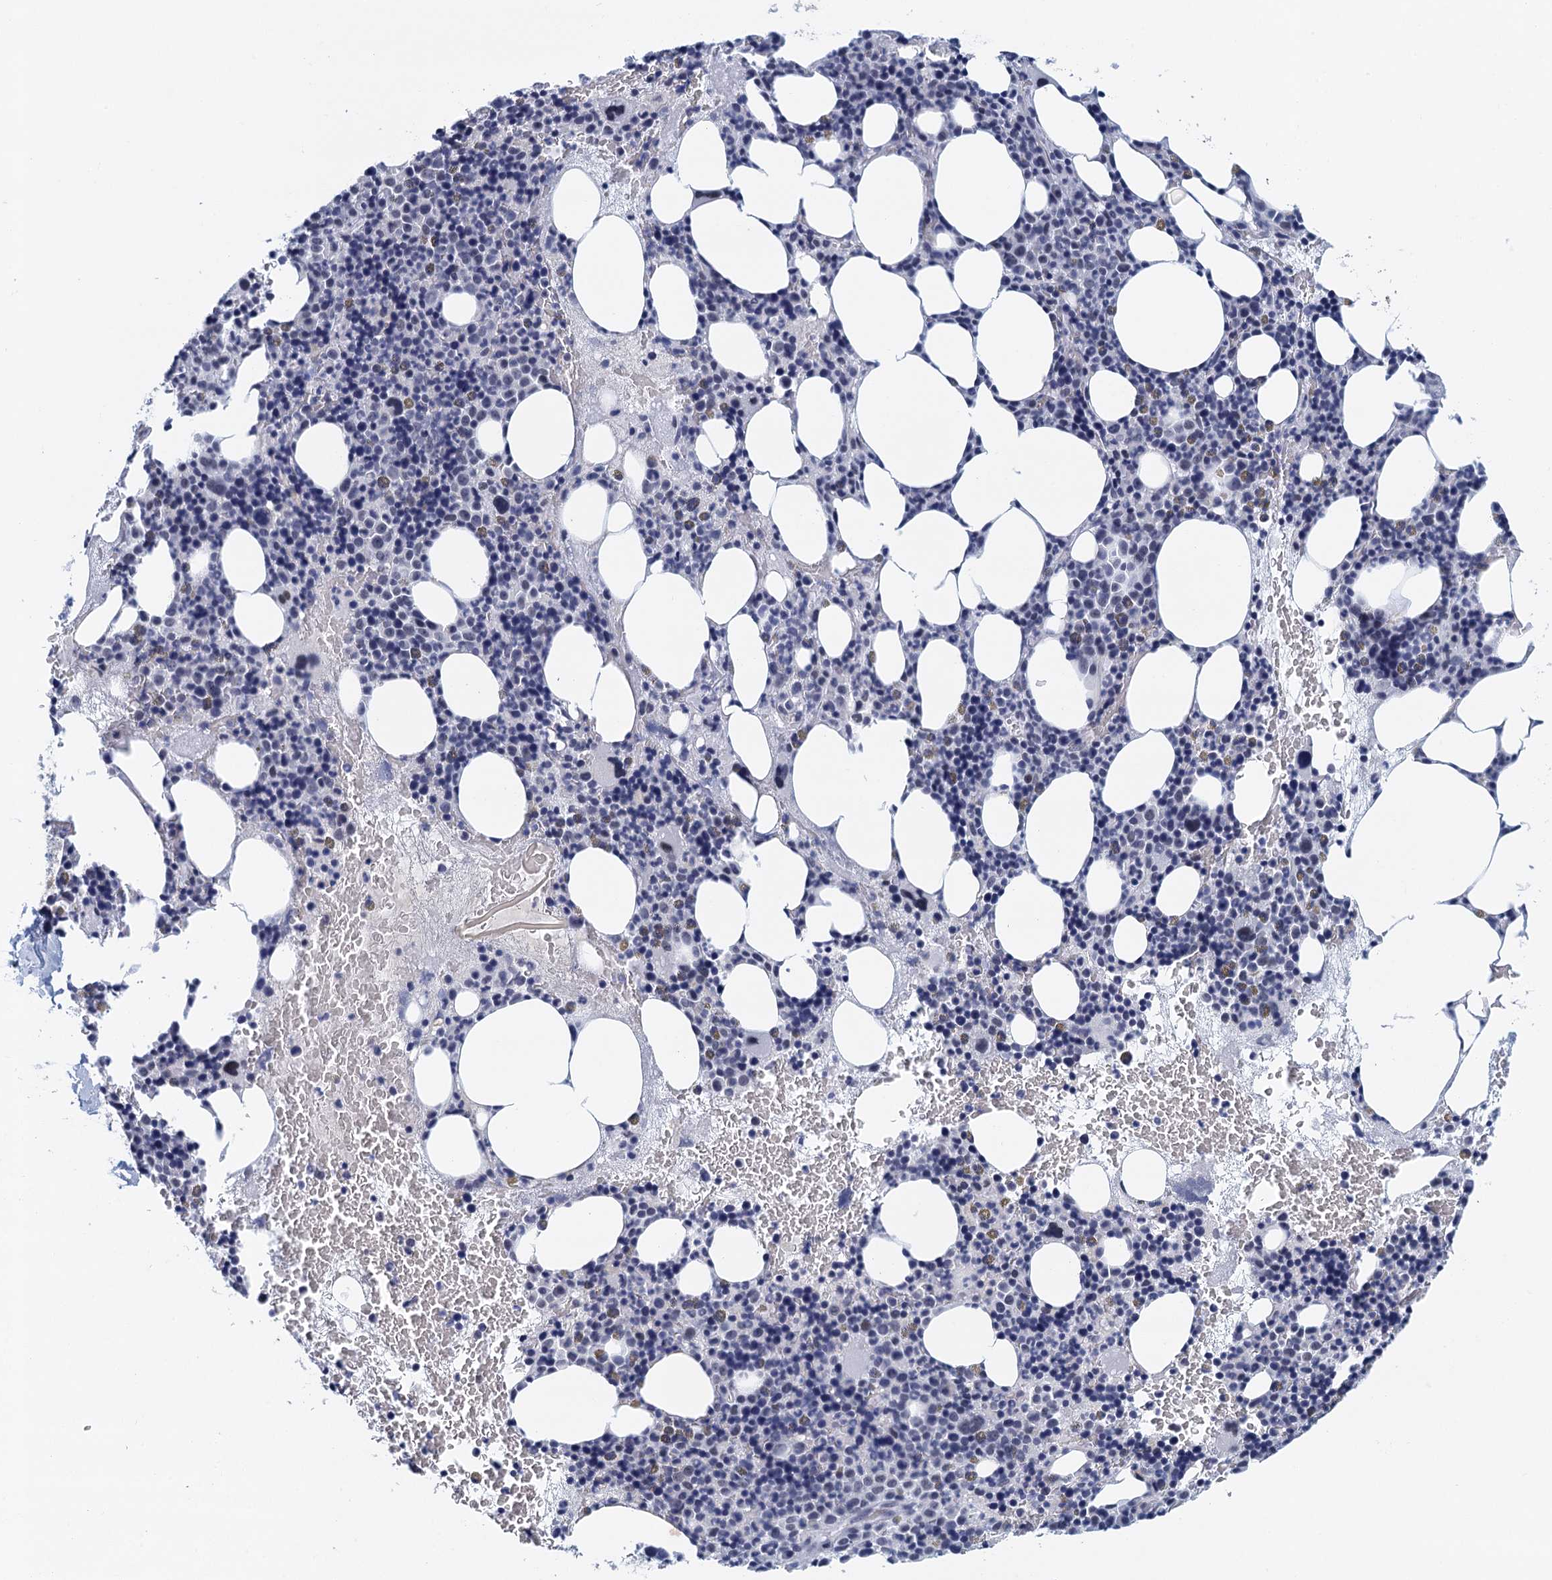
{"staining": {"intensity": "weak", "quantity": "<25%", "location": "nuclear"}, "tissue": "bone marrow", "cell_type": "Hematopoietic cells", "image_type": "normal", "snomed": [{"axis": "morphology", "description": "Normal tissue, NOS"}, {"axis": "topography", "description": "Bone marrow"}], "caption": "Immunohistochemistry (IHC) photomicrograph of benign human bone marrow stained for a protein (brown), which exhibits no staining in hematopoietic cells.", "gene": "EPS8L1", "patient": {"sex": "male", "age": 89}}